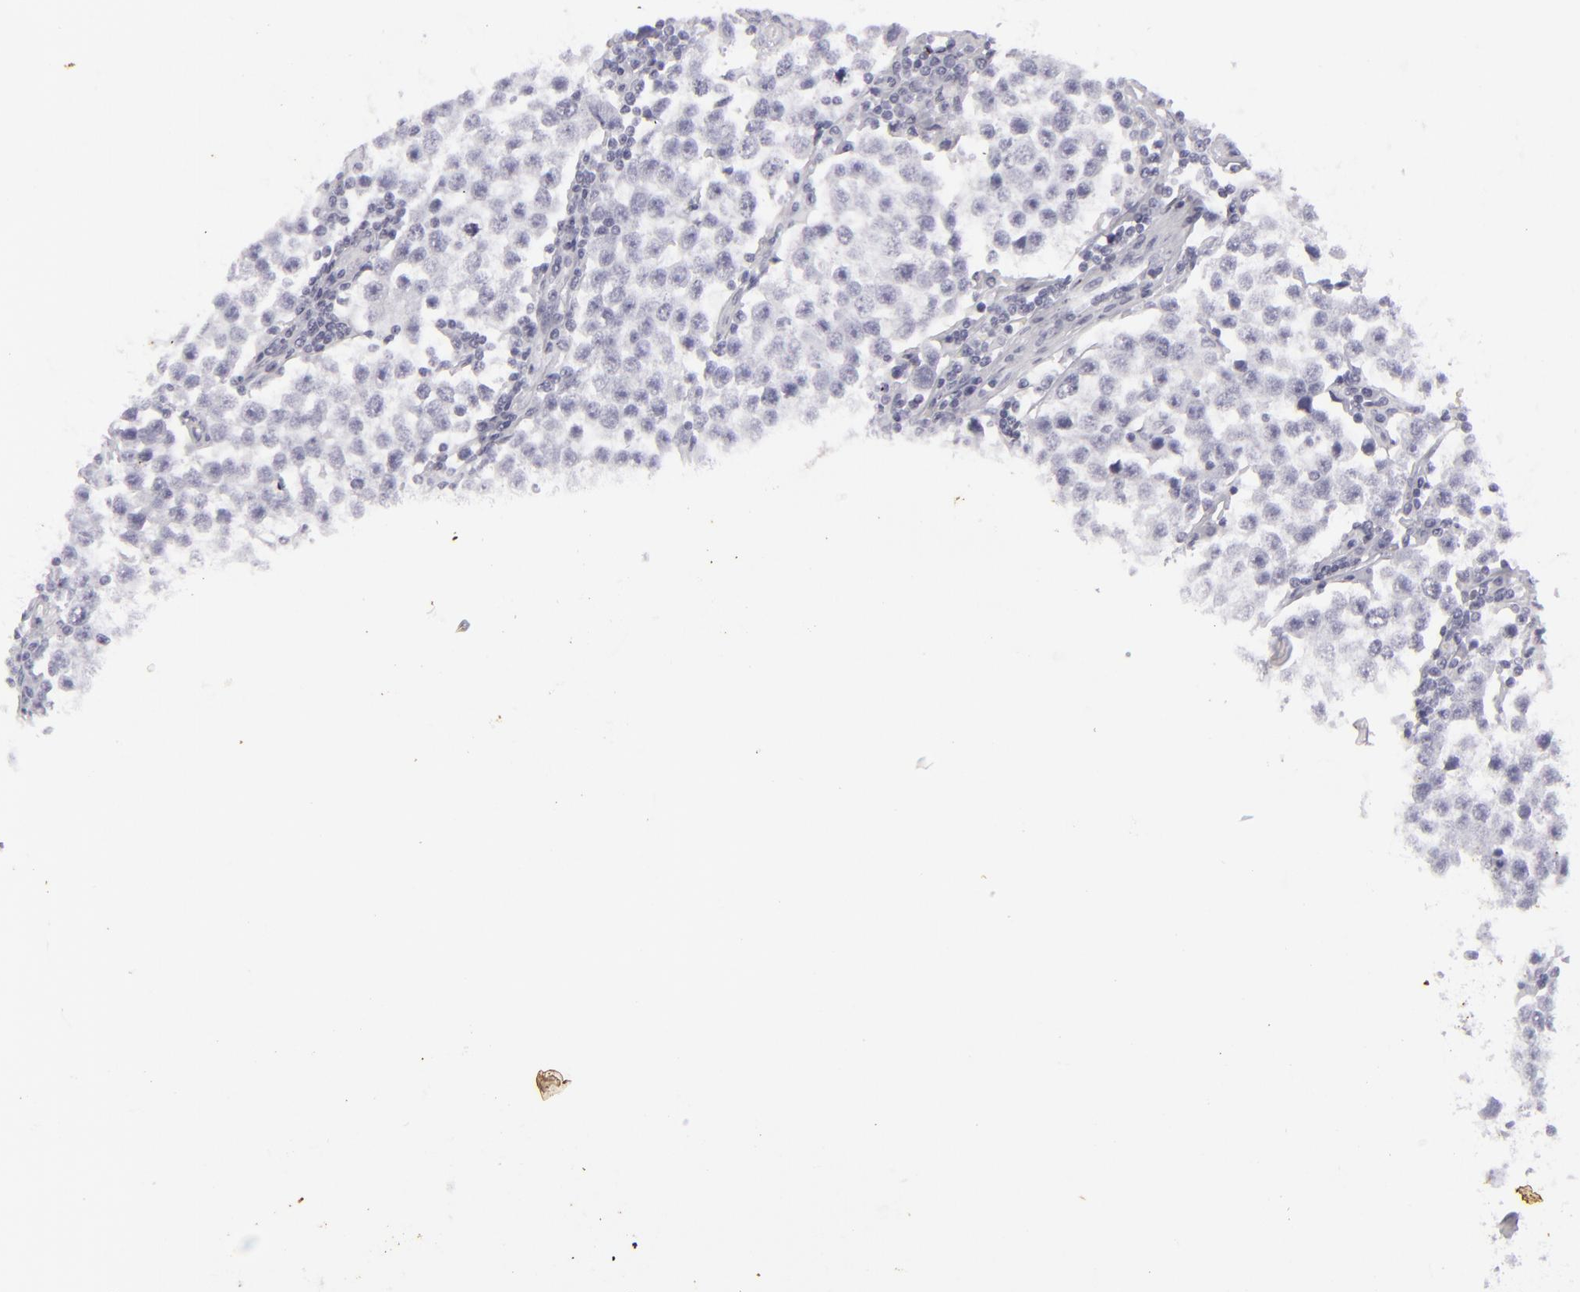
{"staining": {"intensity": "negative", "quantity": "none", "location": "none"}, "tissue": "testis cancer", "cell_type": "Tumor cells", "image_type": "cancer", "snomed": [{"axis": "morphology", "description": "Seminoma, NOS"}, {"axis": "topography", "description": "Testis"}], "caption": "Protein analysis of testis seminoma reveals no significant expression in tumor cells.", "gene": "KRT1", "patient": {"sex": "male", "age": 36}}